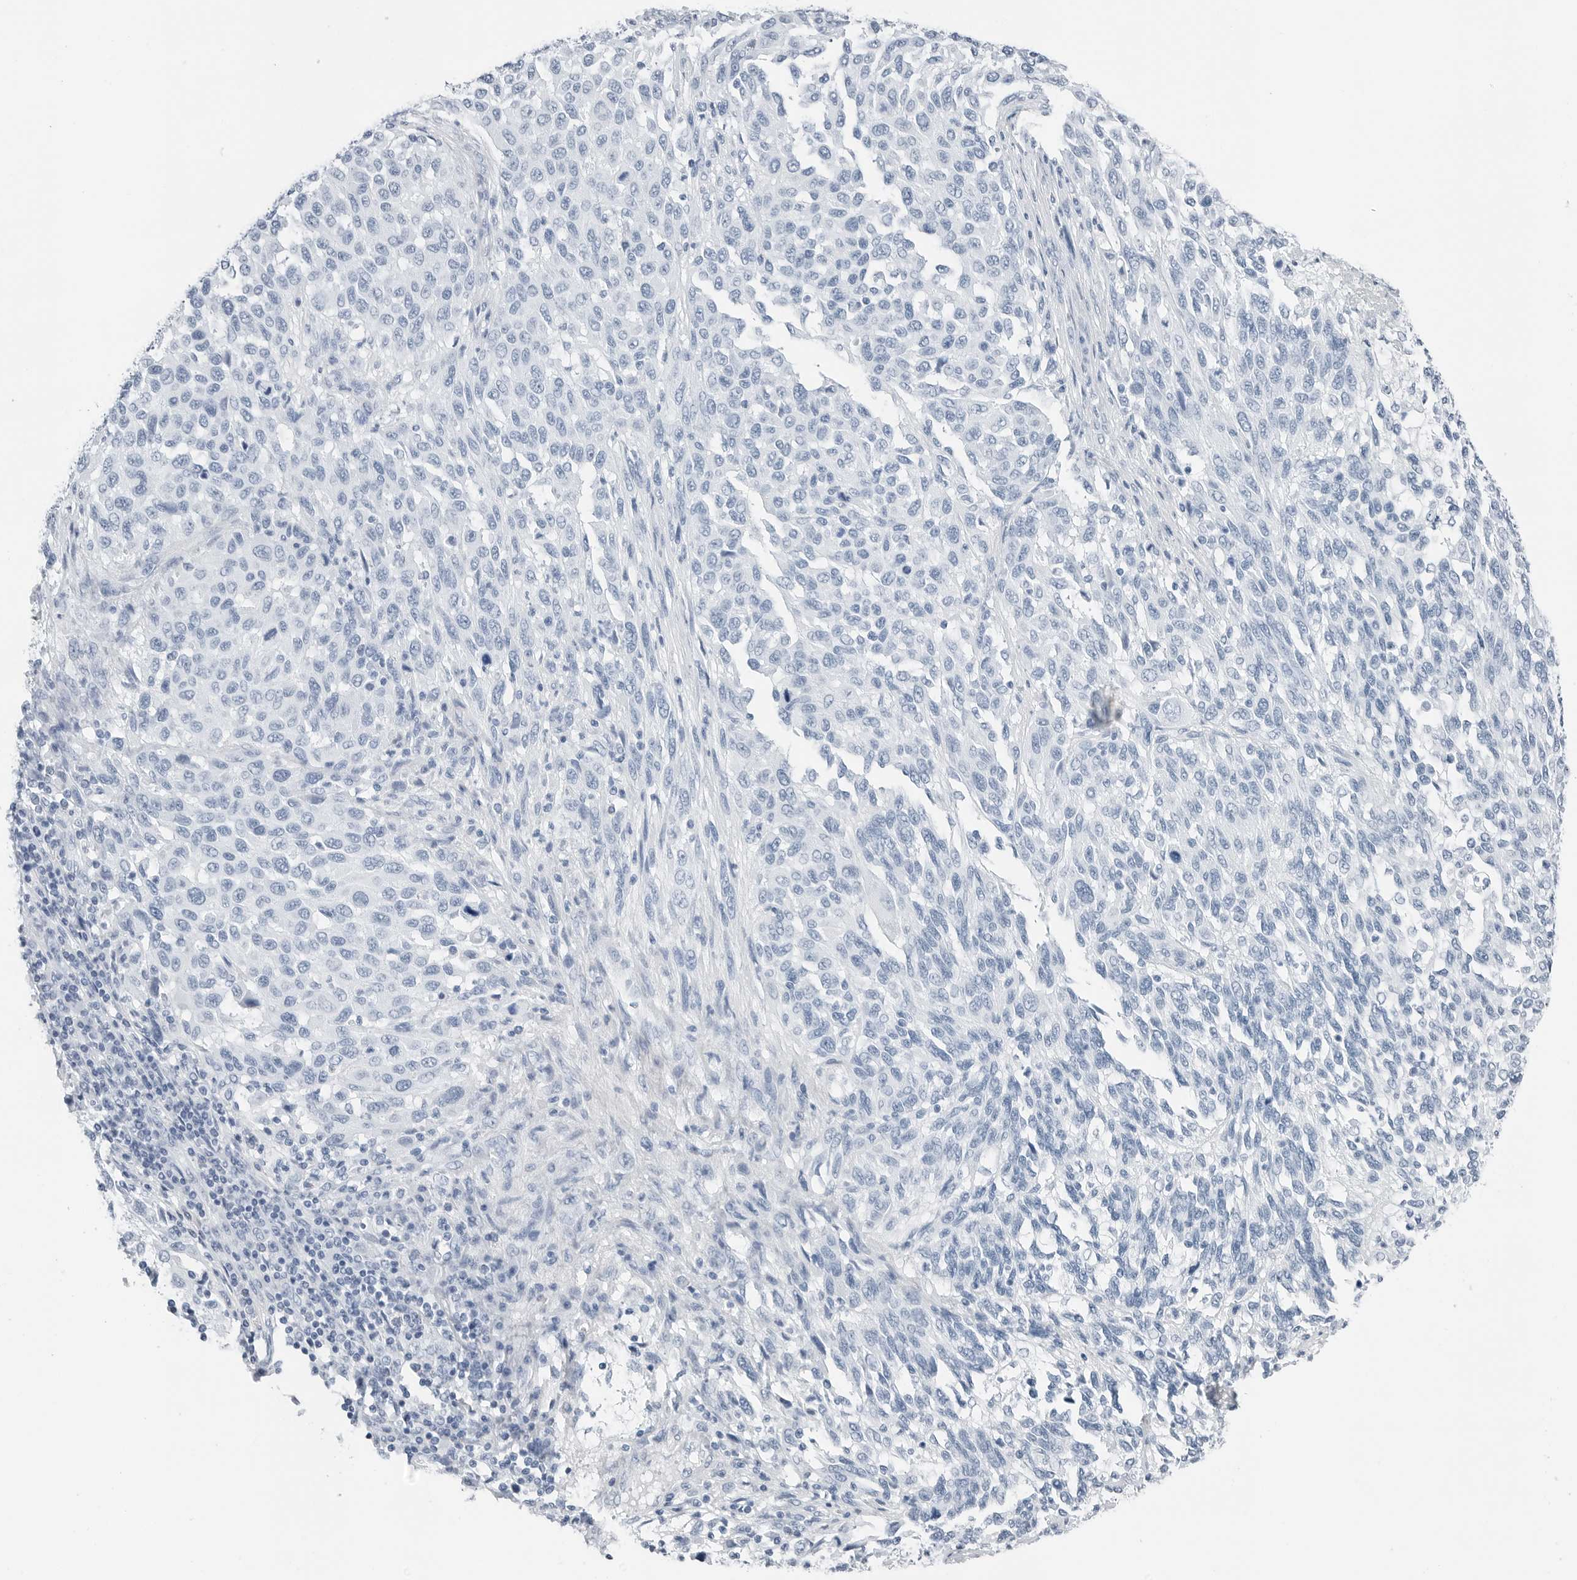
{"staining": {"intensity": "negative", "quantity": "none", "location": "none"}, "tissue": "melanoma", "cell_type": "Tumor cells", "image_type": "cancer", "snomed": [{"axis": "morphology", "description": "Malignant melanoma, Metastatic site"}, {"axis": "topography", "description": "Lymph node"}], "caption": "The image reveals no significant staining in tumor cells of malignant melanoma (metastatic site).", "gene": "SLPI", "patient": {"sex": "male", "age": 61}}